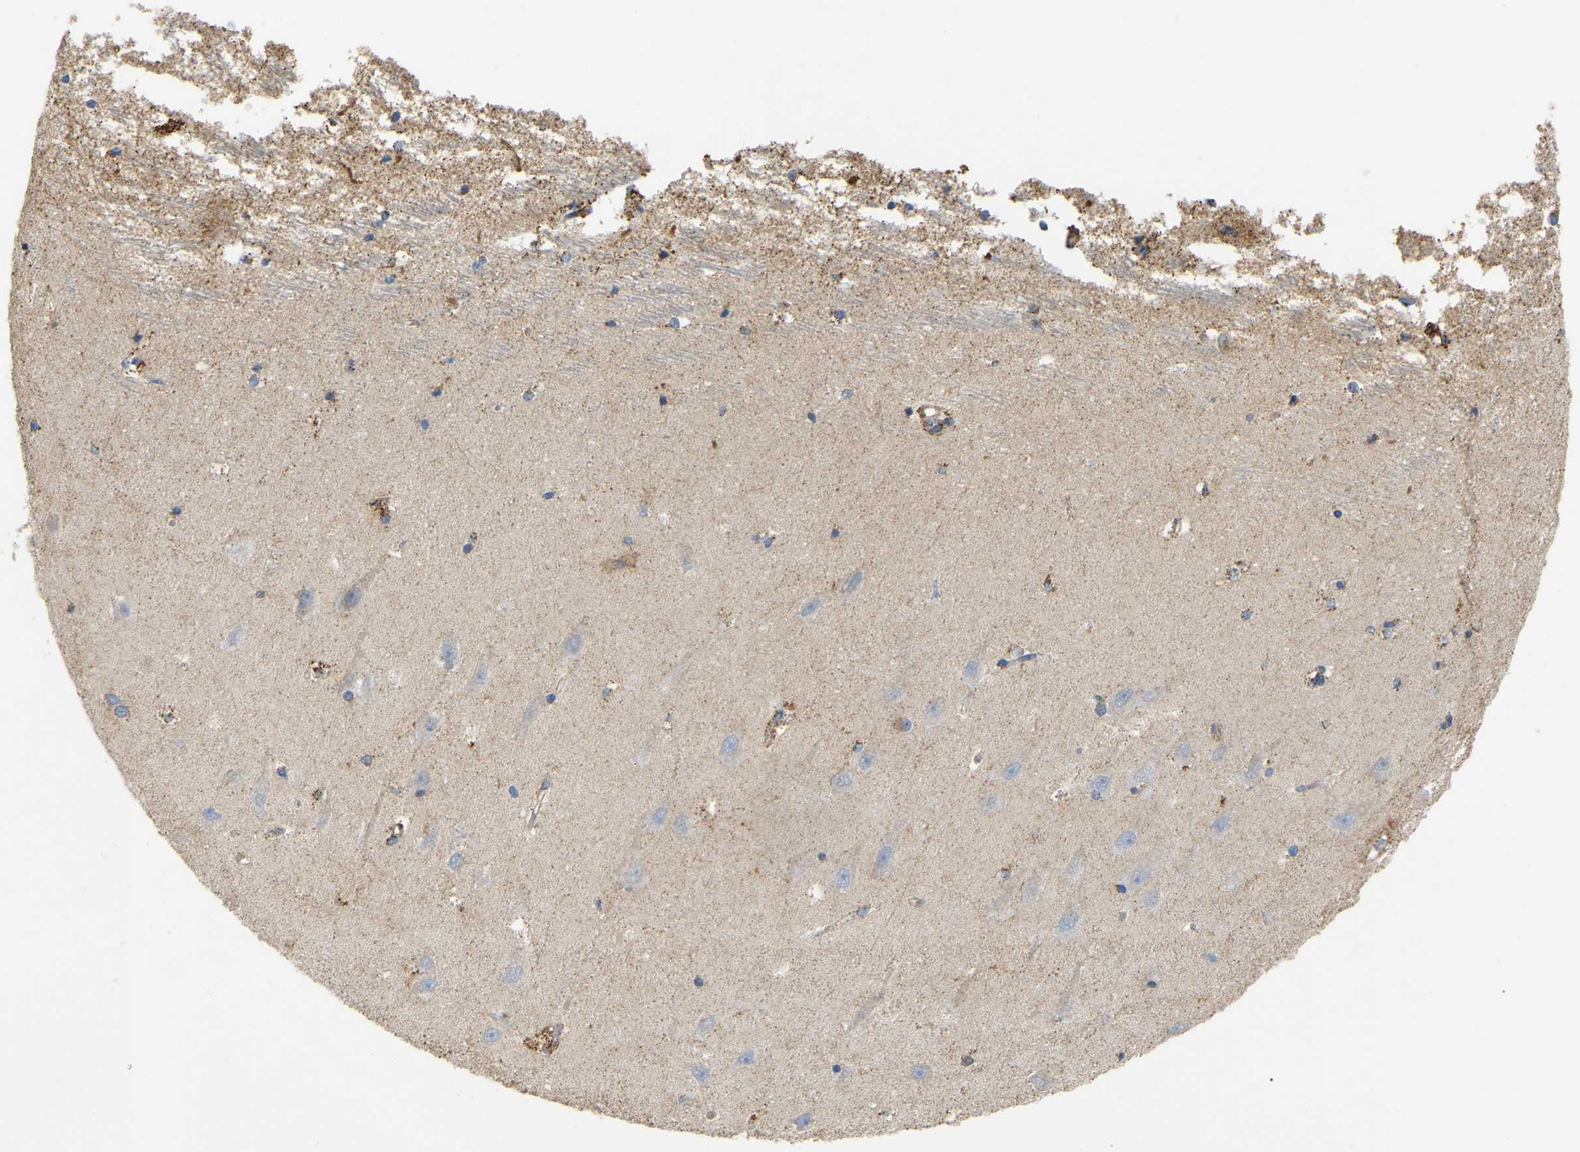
{"staining": {"intensity": "moderate", "quantity": "<25%", "location": "cytoplasmic/membranous"}, "tissue": "hippocampus", "cell_type": "Glial cells", "image_type": "normal", "snomed": [{"axis": "morphology", "description": "Normal tissue, NOS"}, {"axis": "topography", "description": "Hippocampus"}], "caption": "Glial cells reveal moderate cytoplasmic/membranous staining in approximately <25% of cells in normal hippocampus. Ihc stains the protein of interest in brown and the nuclei are stained blue.", "gene": "HIBADH", "patient": {"sex": "male", "age": 45}}